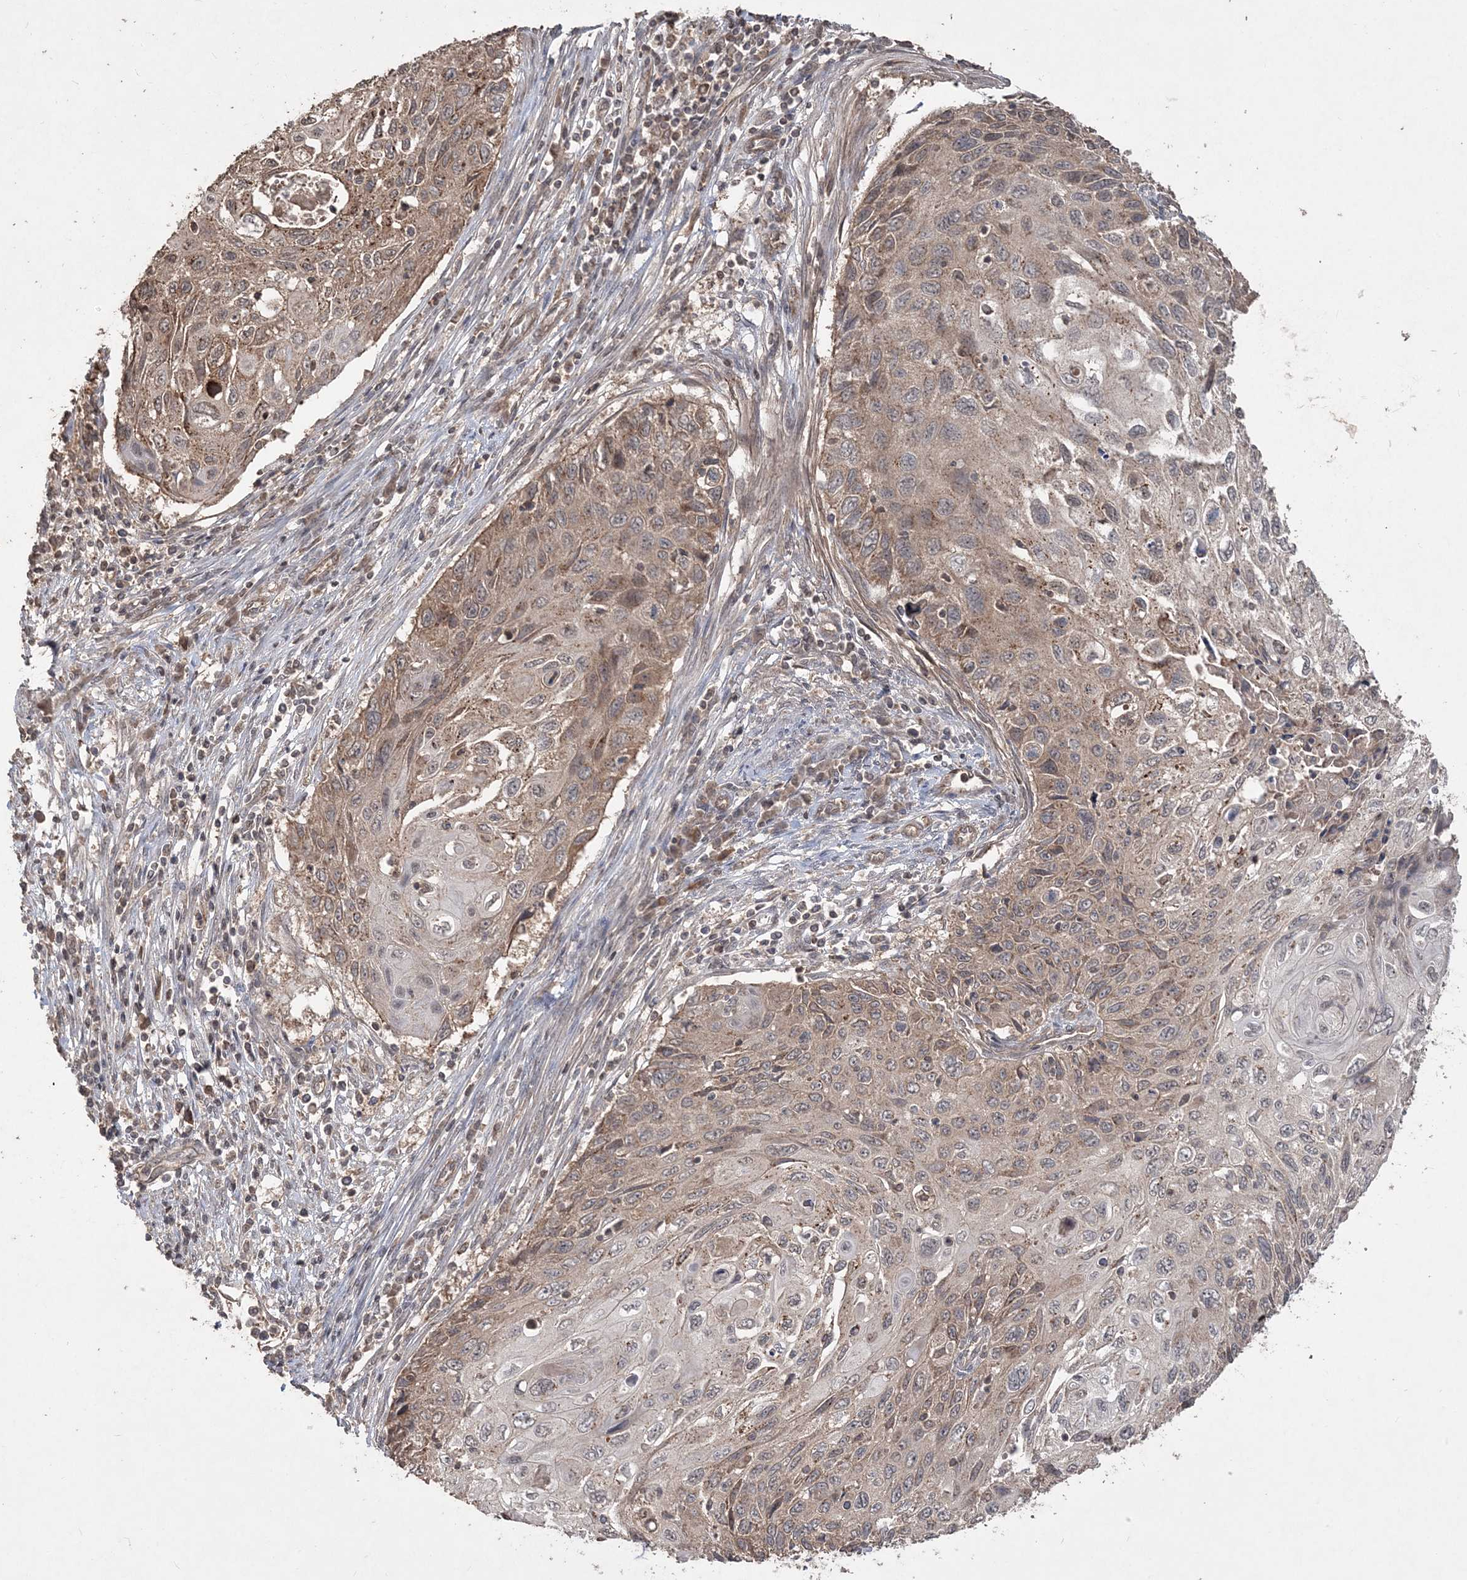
{"staining": {"intensity": "weak", "quantity": "25%-75%", "location": "cytoplasmic/membranous"}, "tissue": "cervical cancer", "cell_type": "Tumor cells", "image_type": "cancer", "snomed": [{"axis": "morphology", "description": "Squamous cell carcinoma, NOS"}, {"axis": "topography", "description": "Cervix"}], "caption": "A low amount of weak cytoplasmic/membranous positivity is identified in about 25%-75% of tumor cells in cervical cancer (squamous cell carcinoma) tissue.", "gene": "EHHADH", "patient": {"sex": "female", "age": 70}}